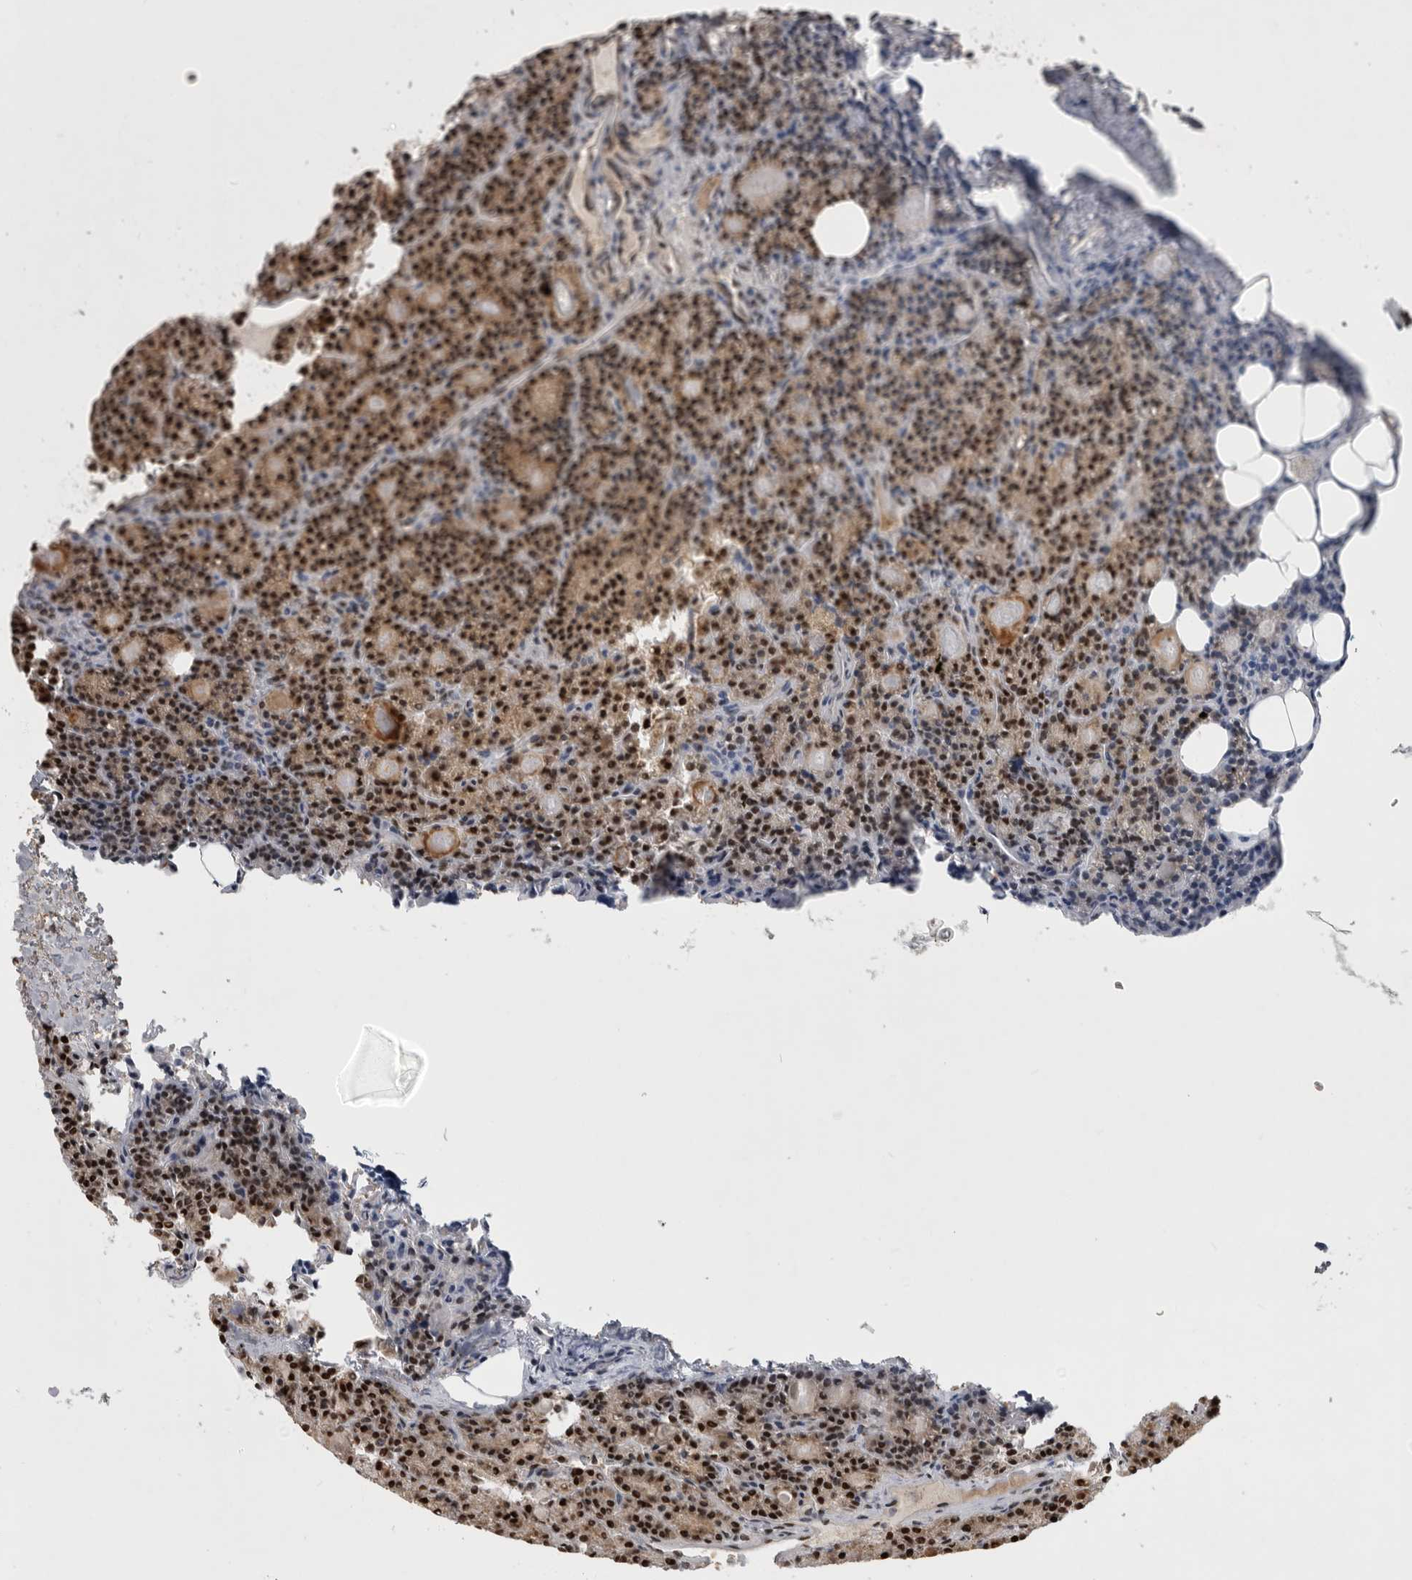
{"staining": {"intensity": "moderate", "quantity": ">75%", "location": "cytoplasmic/membranous,nuclear"}, "tissue": "parathyroid gland", "cell_type": "Glandular cells", "image_type": "normal", "snomed": [{"axis": "morphology", "description": "Normal tissue, NOS"}, {"axis": "morphology", "description": "Adenoma, NOS"}, {"axis": "topography", "description": "Parathyroid gland"}], "caption": "Brown immunohistochemical staining in normal human parathyroid gland displays moderate cytoplasmic/membranous,nuclear positivity in approximately >75% of glandular cells. (IHC, brightfield microscopy, high magnification).", "gene": "PCMTD1", "patient": {"sex": "female", "age": 57}}